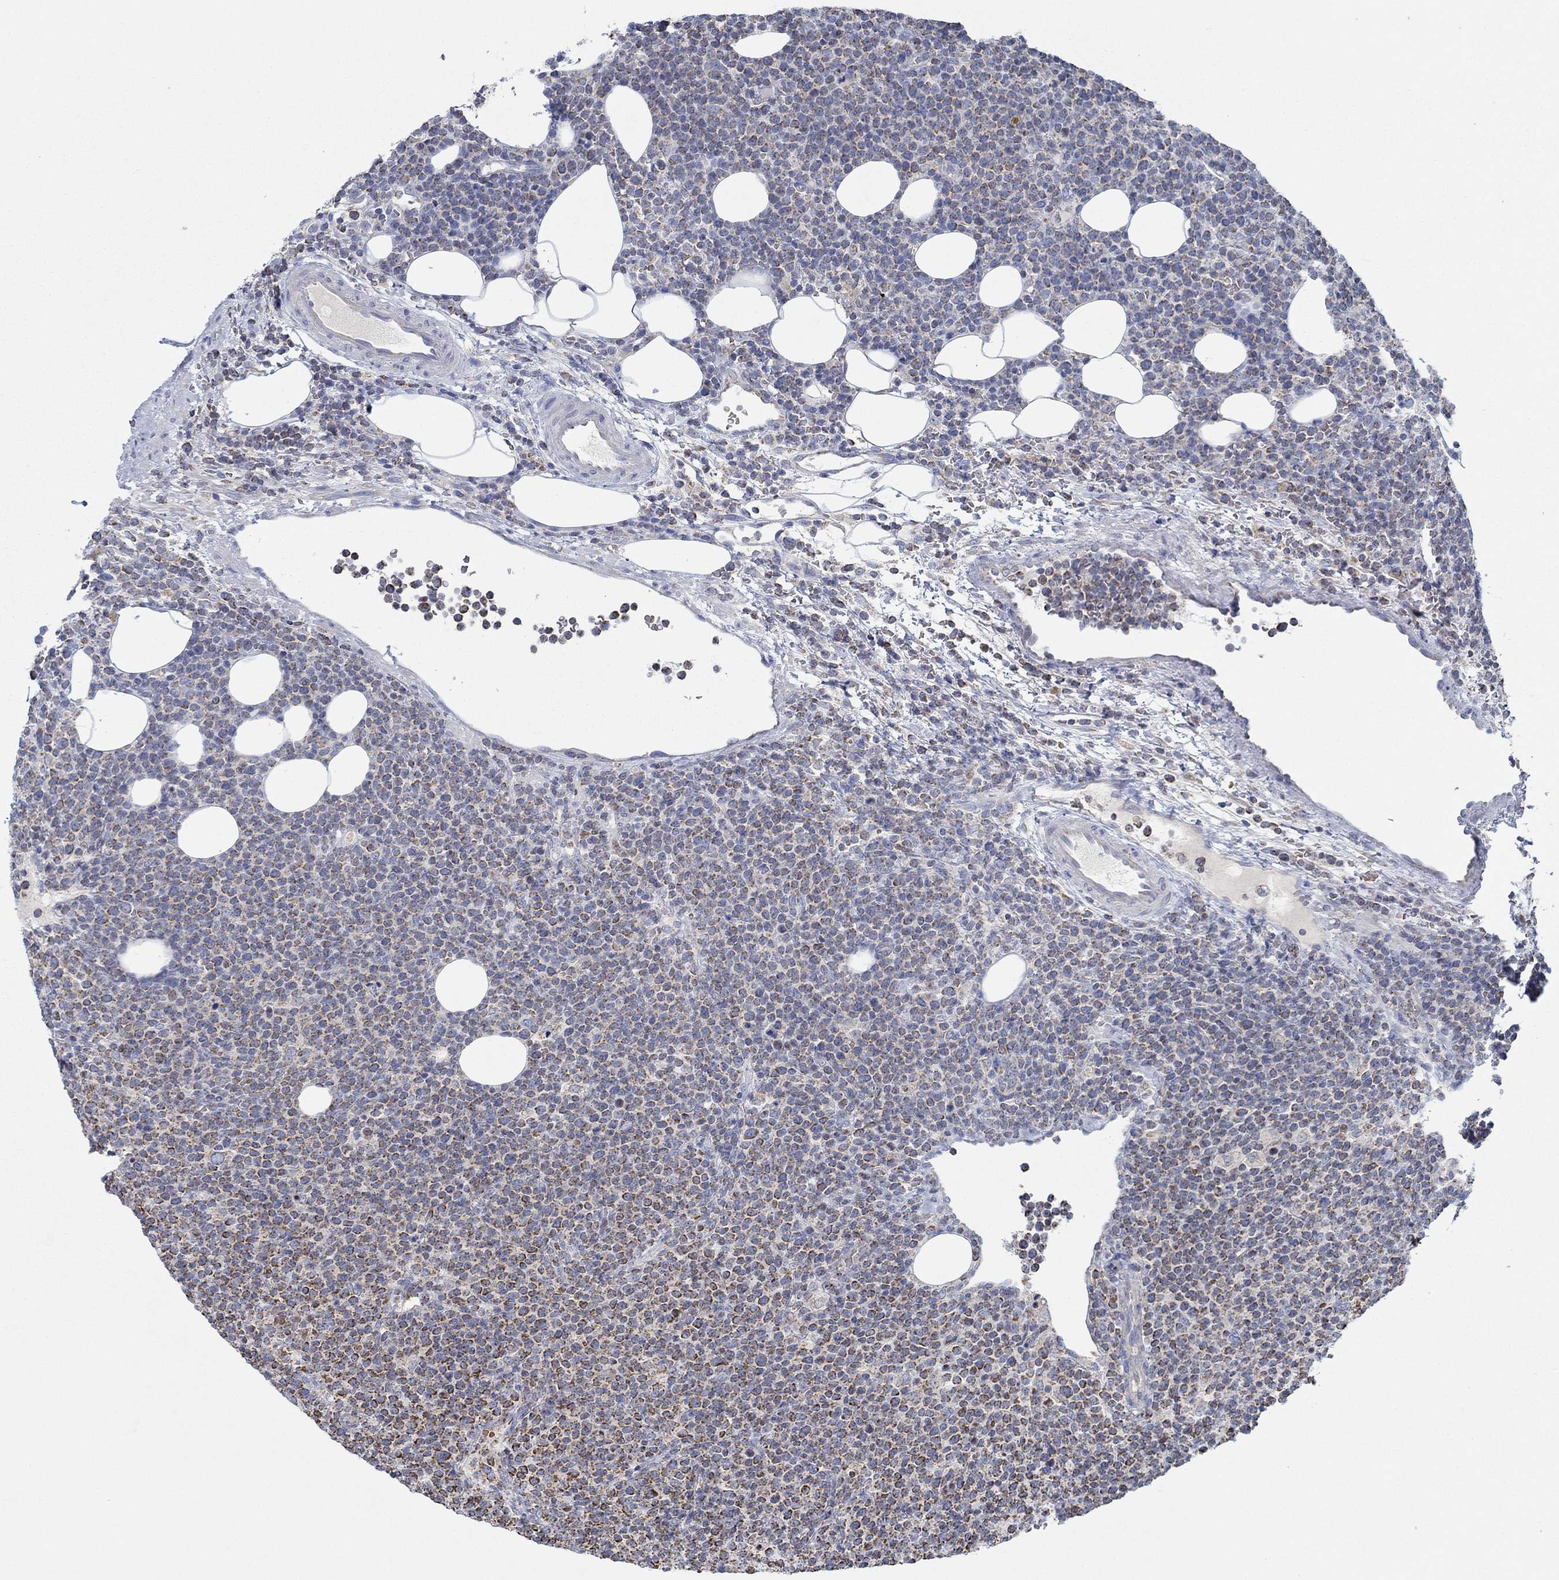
{"staining": {"intensity": "moderate", "quantity": "25%-75%", "location": "cytoplasmic/membranous"}, "tissue": "lymphoma", "cell_type": "Tumor cells", "image_type": "cancer", "snomed": [{"axis": "morphology", "description": "Malignant lymphoma, non-Hodgkin's type, High grade"}, {"axis": "topography", "description": "Lymph node"}], "caption": "Human lymphoma stained for a protein (brown) reveals moderate cytoplasmic/membranous positive expression in about 25%-75% of tumor cells.", "gene": "GLOD5", "patient": {"sex": "male", "age": 61}}